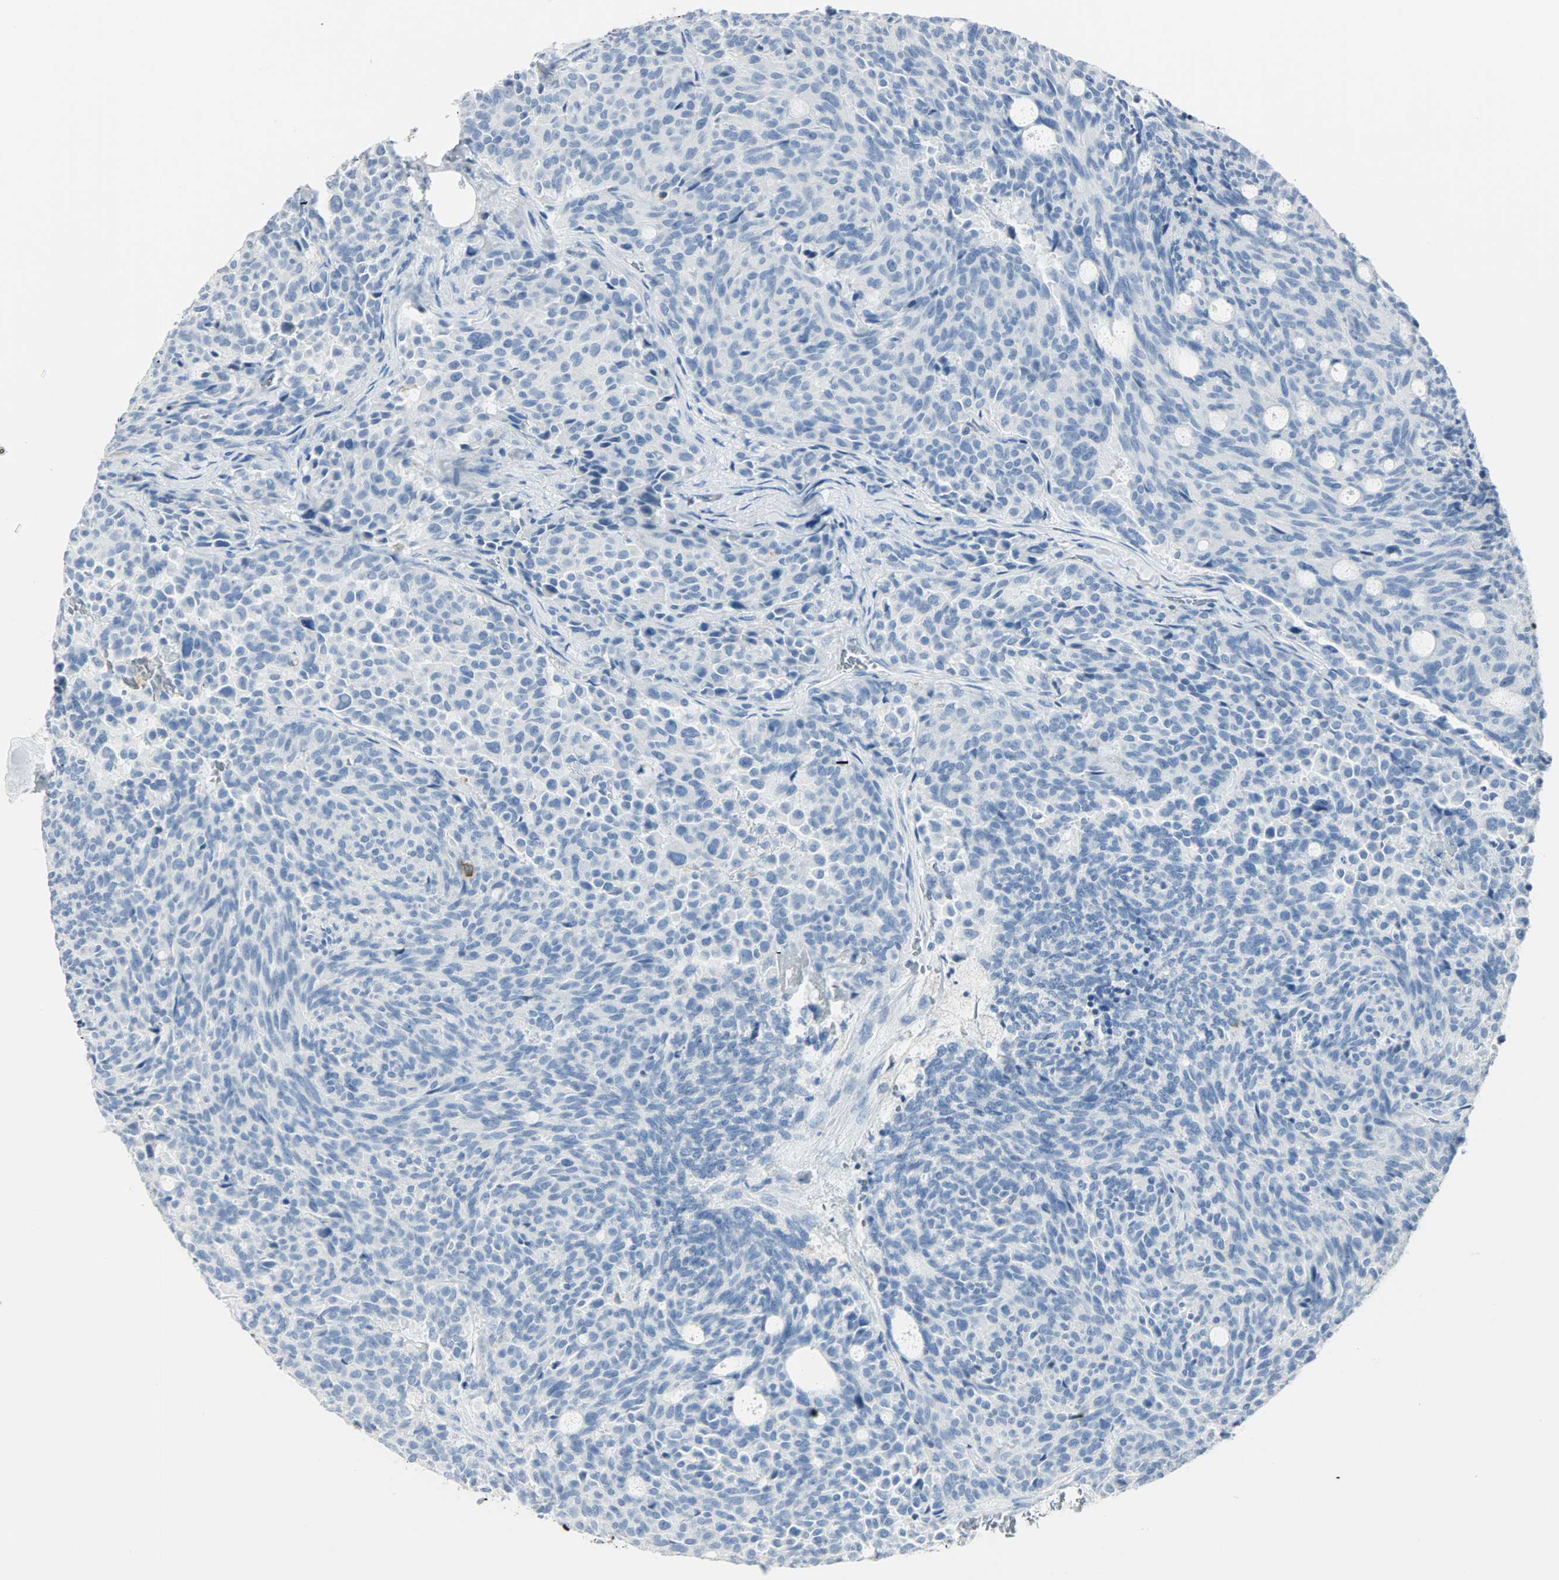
{"staining": {"intensity": "negative", "quantity": "none", "location": "none"}, "tissue": "carcinoid", "cell_type": "Tumor cells", "image_type": "cancer", "snomed": [{"axis": "morphology", "description": "Carcinoid, malignant, NOS"}, {"axis": "topography", "description": "Pancreas"}], "caption": "The image displays no significant positivity in tumor cells of carcinoid.", "gene": "PTPN6", "patient": {"sex": "female", "age": 54}}